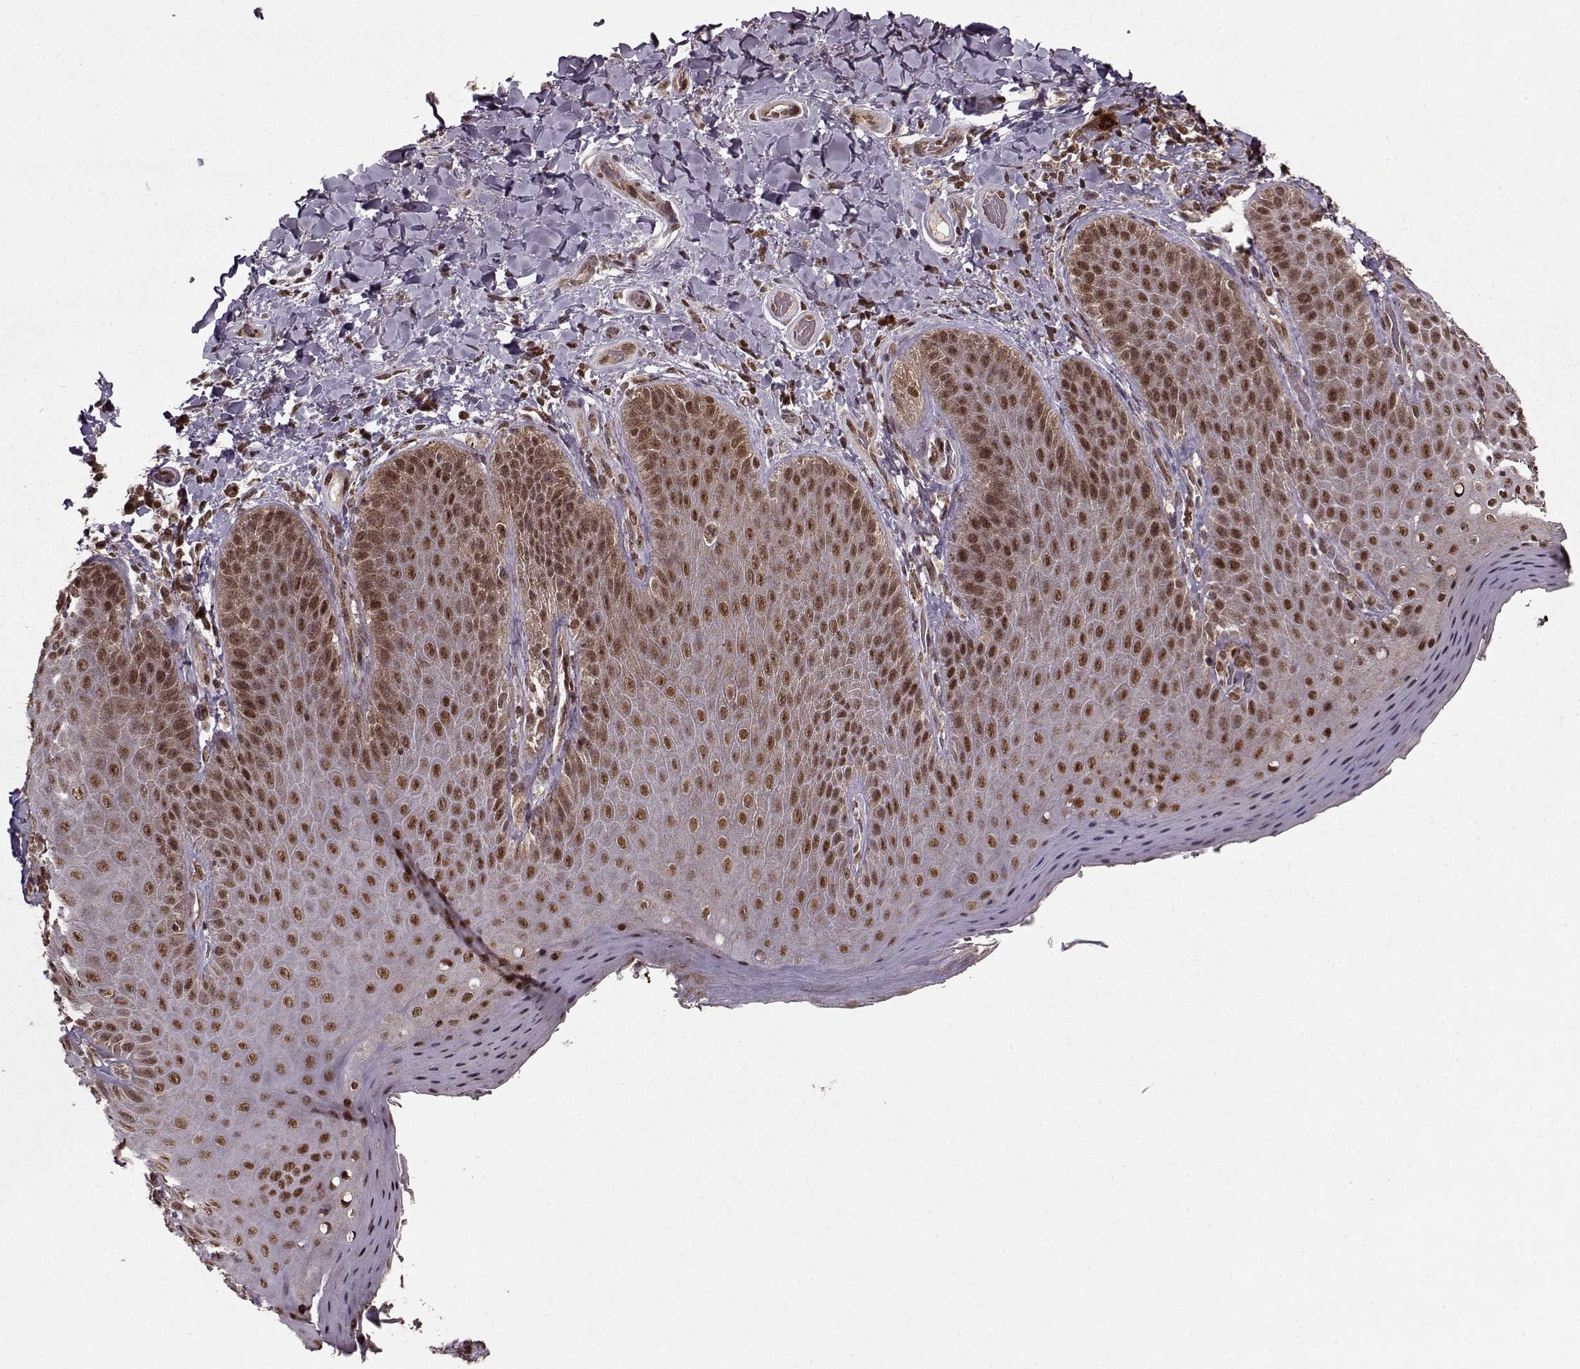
{"staining": {"intensity": "strong", "quantity": ">75%", "location": "nuclear"}, "tissue": "skin", "cell_type": "Epidermal cells", "image_type": "normal", "snomed": [{"axis": "morphology", "description": "Normal tissue, NOS"}, {"axis": "topography", "description": "Anal"}], "caption": "IHC of normal skin reveals high levels of strong nuclear positivity in approximately >75% of epidermal cells. Immunohistochemistry (ihc) stains the protein of interest in brown and the nuclei are stained blue.", "gene": "PSMA7", "patient": {"sex": "male", "age": 53}}